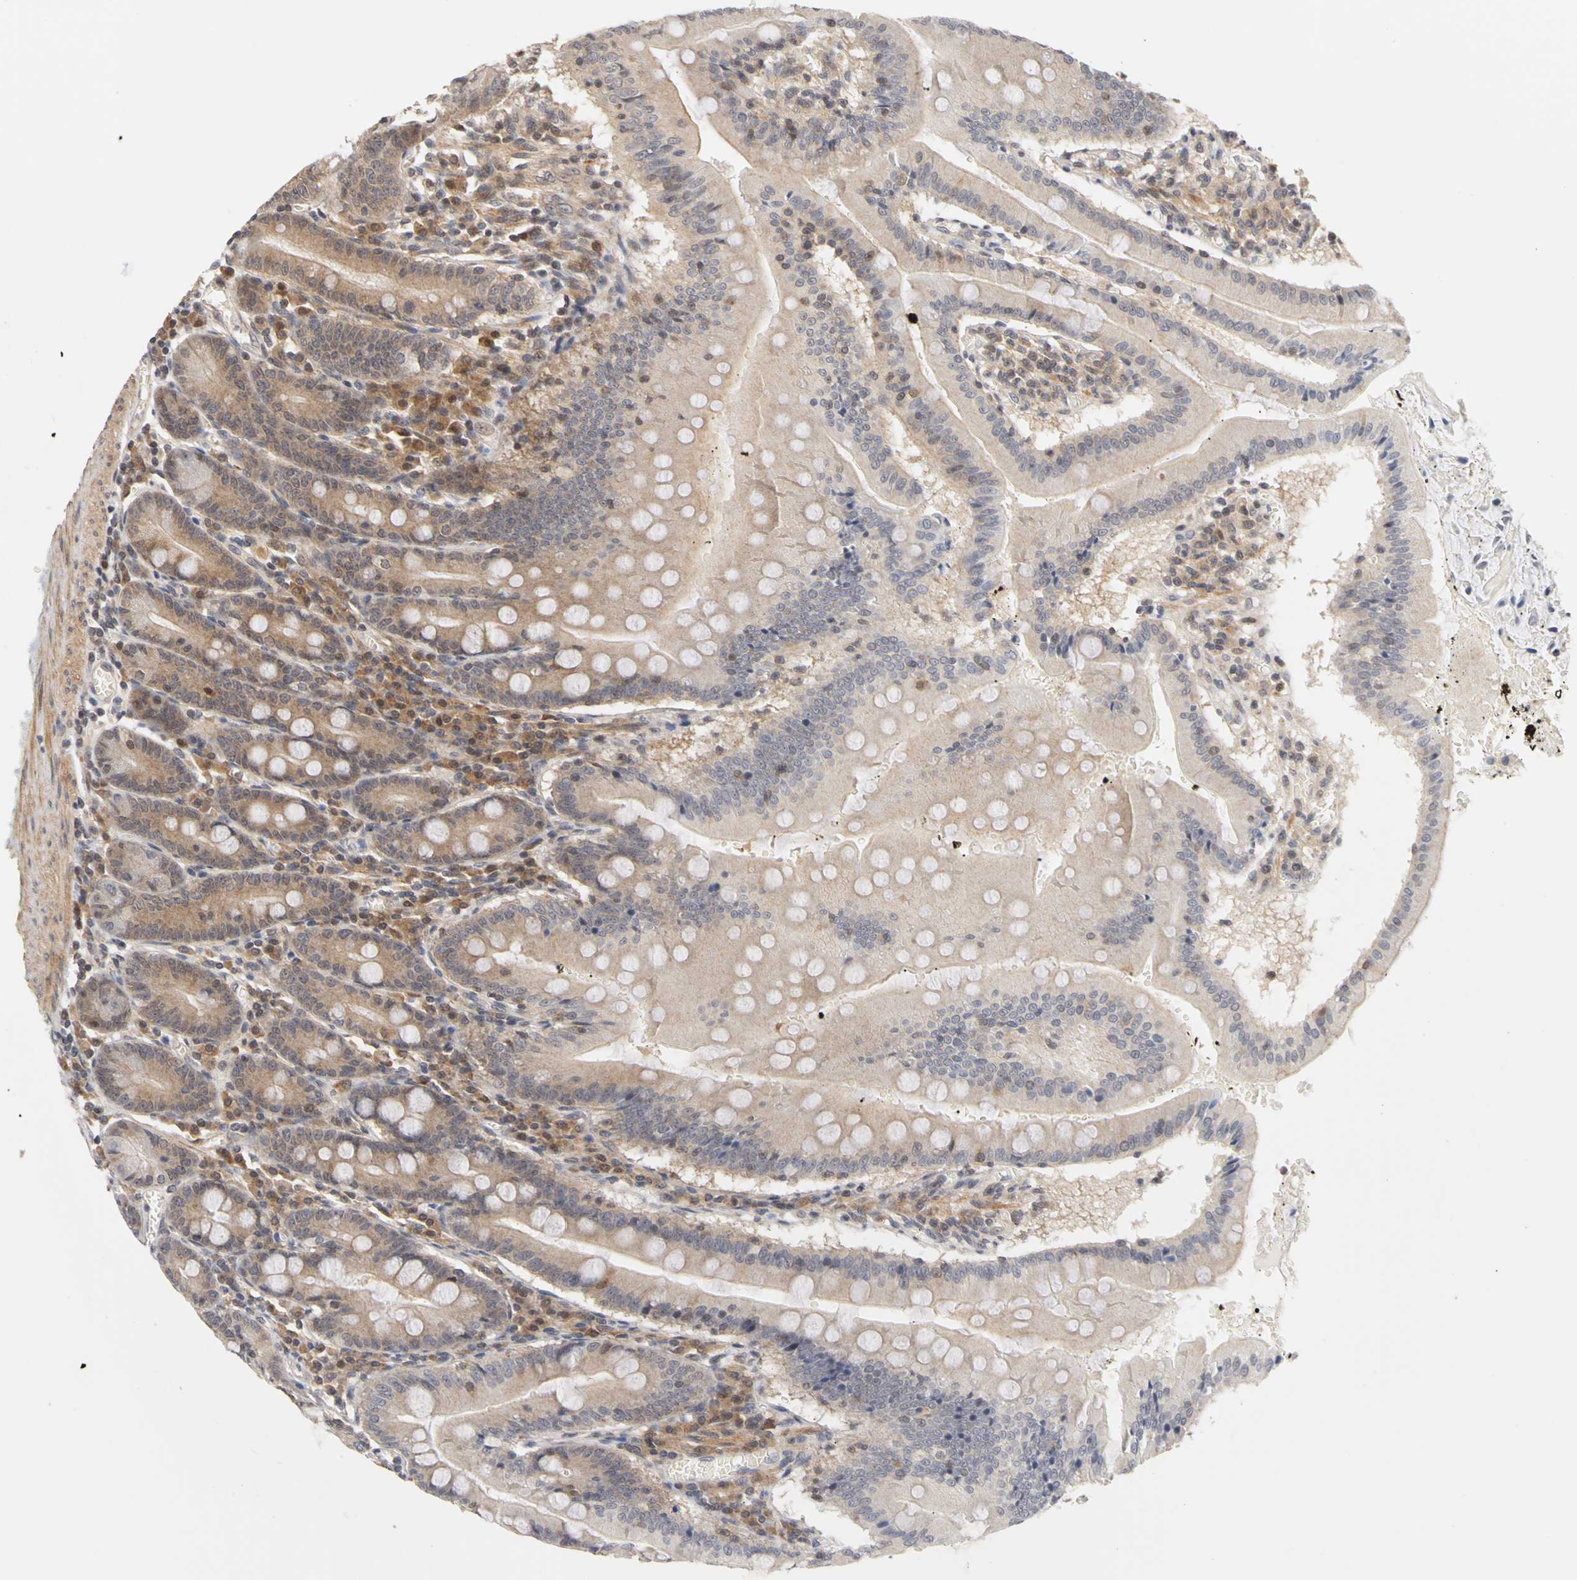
{"staining": {"intensity": "moderate", "quantity": "25%-75%", "location": "cytoplasmic/membranous,nuclear"}, "tissue": "small intestine", "cell_type": "Glandular cells", "image_type": "normal", "snomed": [{"axis": "morphology", "description": "Normal tissue, NOS"}, {"axis": "topography", "description": "Small intestine"}], "caption": "Glandular cells display medium levels of moderate cytoplasmic/membranous,nuclear positivity in about 25%-75% of cells in benign small intestine. The protein of interest is stained brown, and the nuclei are stained in blue (DAB (3,3'-diaminobenzidine) IHC with brightfield microscopy, high magnification).", "gene": "UBE2M", "patient": {"sex": "male", "age": 71}}